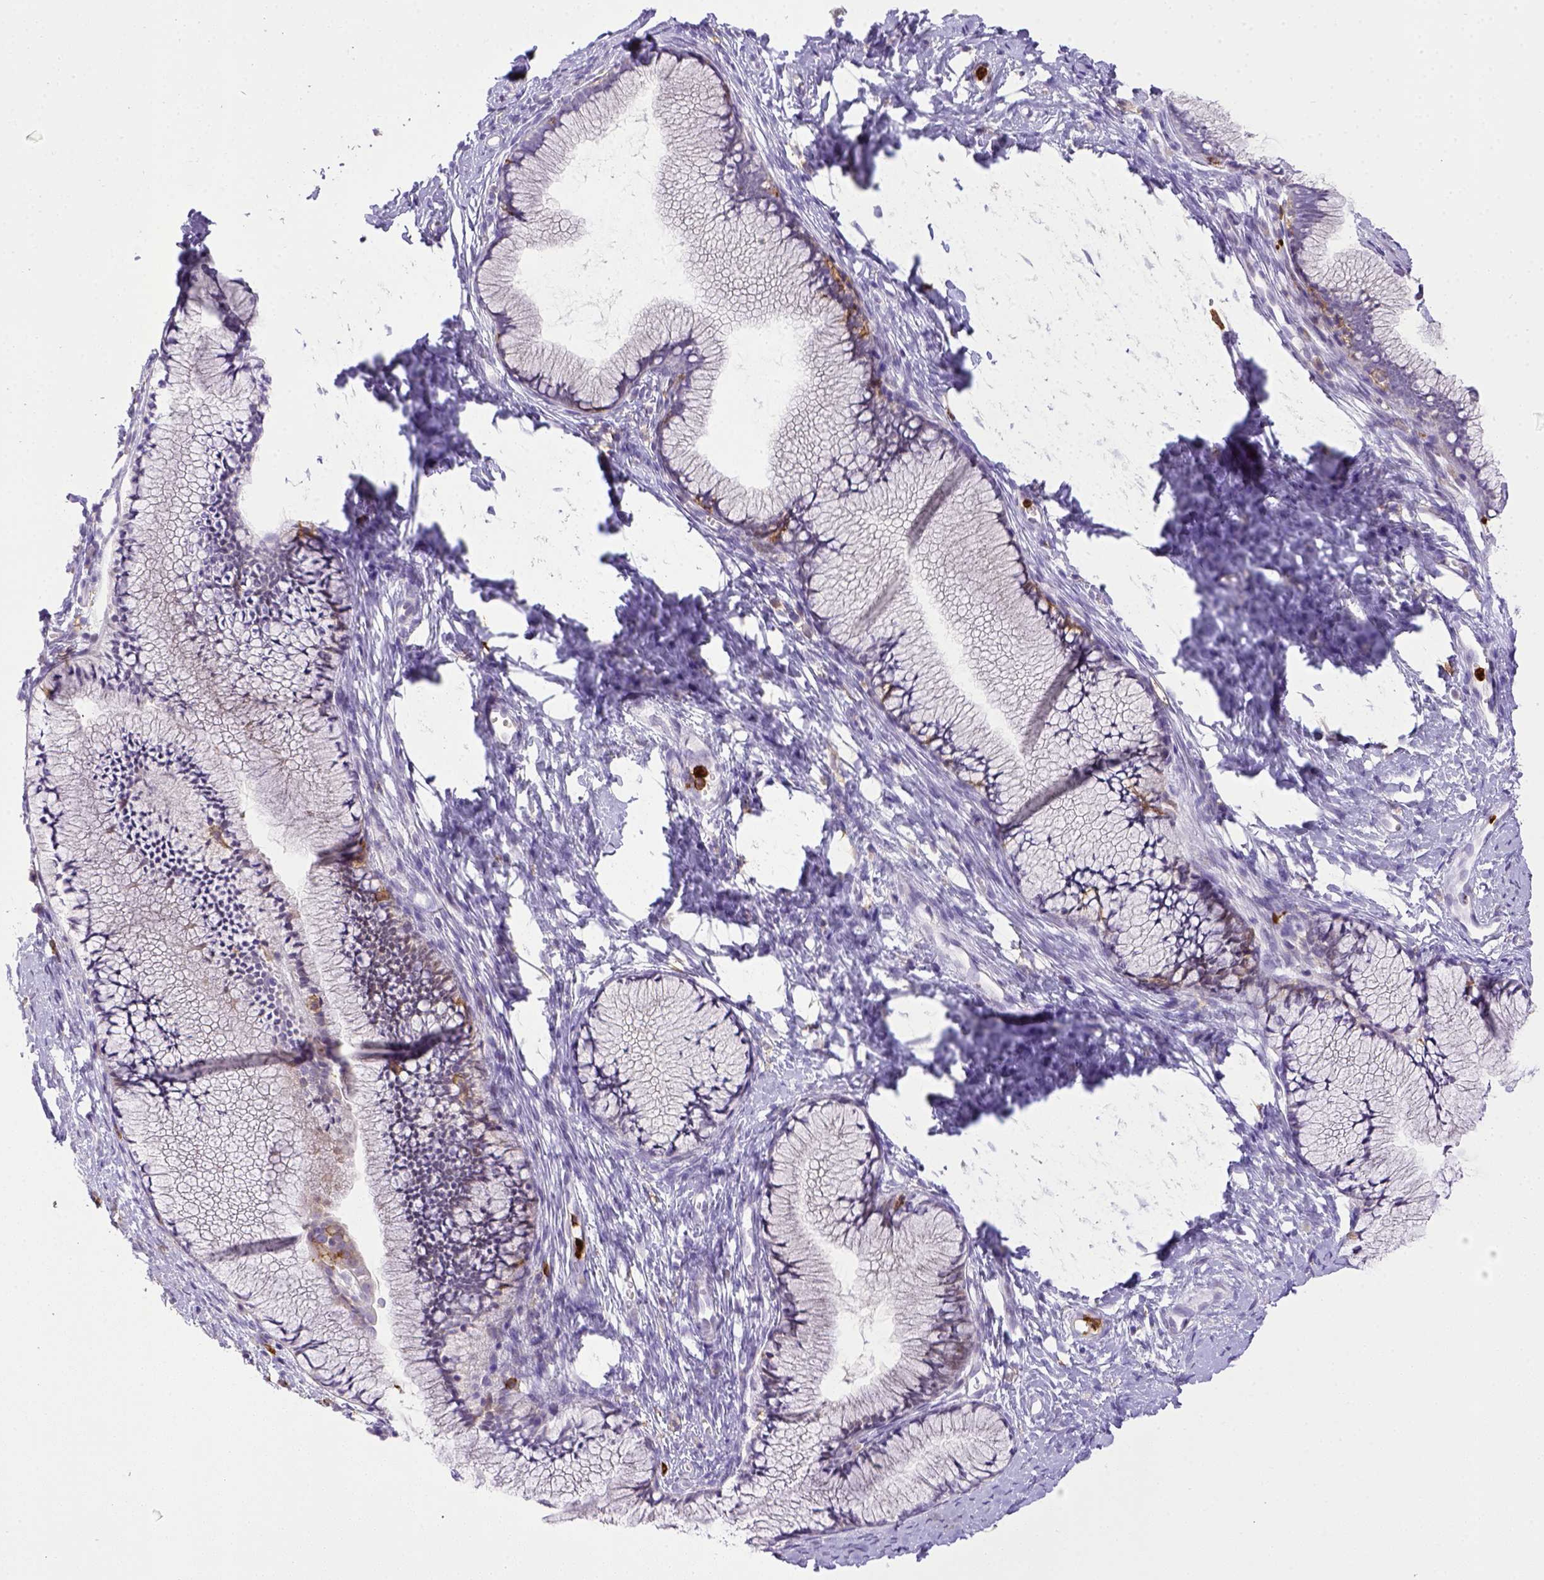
{"staining": {"intensity": "negative", "quantity": "none", "location": "none"}, "tissue": "cervix", "cell_type": "Glandular cells", "image_type": "normal", "snomed": [{"axis": "morphology", "description": "Normal tissue, NOS"}, {"axis": "topography", "description": "Cervix"}], "caption": "DAB (3,3'-diaminobenzidine) immunohistochemical staining of benign human cervix exhibits no significant staining in glandular cells. (DAB immunohistochemistry (IHC) with hematoxylin counter stain).", "gene": "ITGAM", "patient": {"sex": "female", "age": 40}}